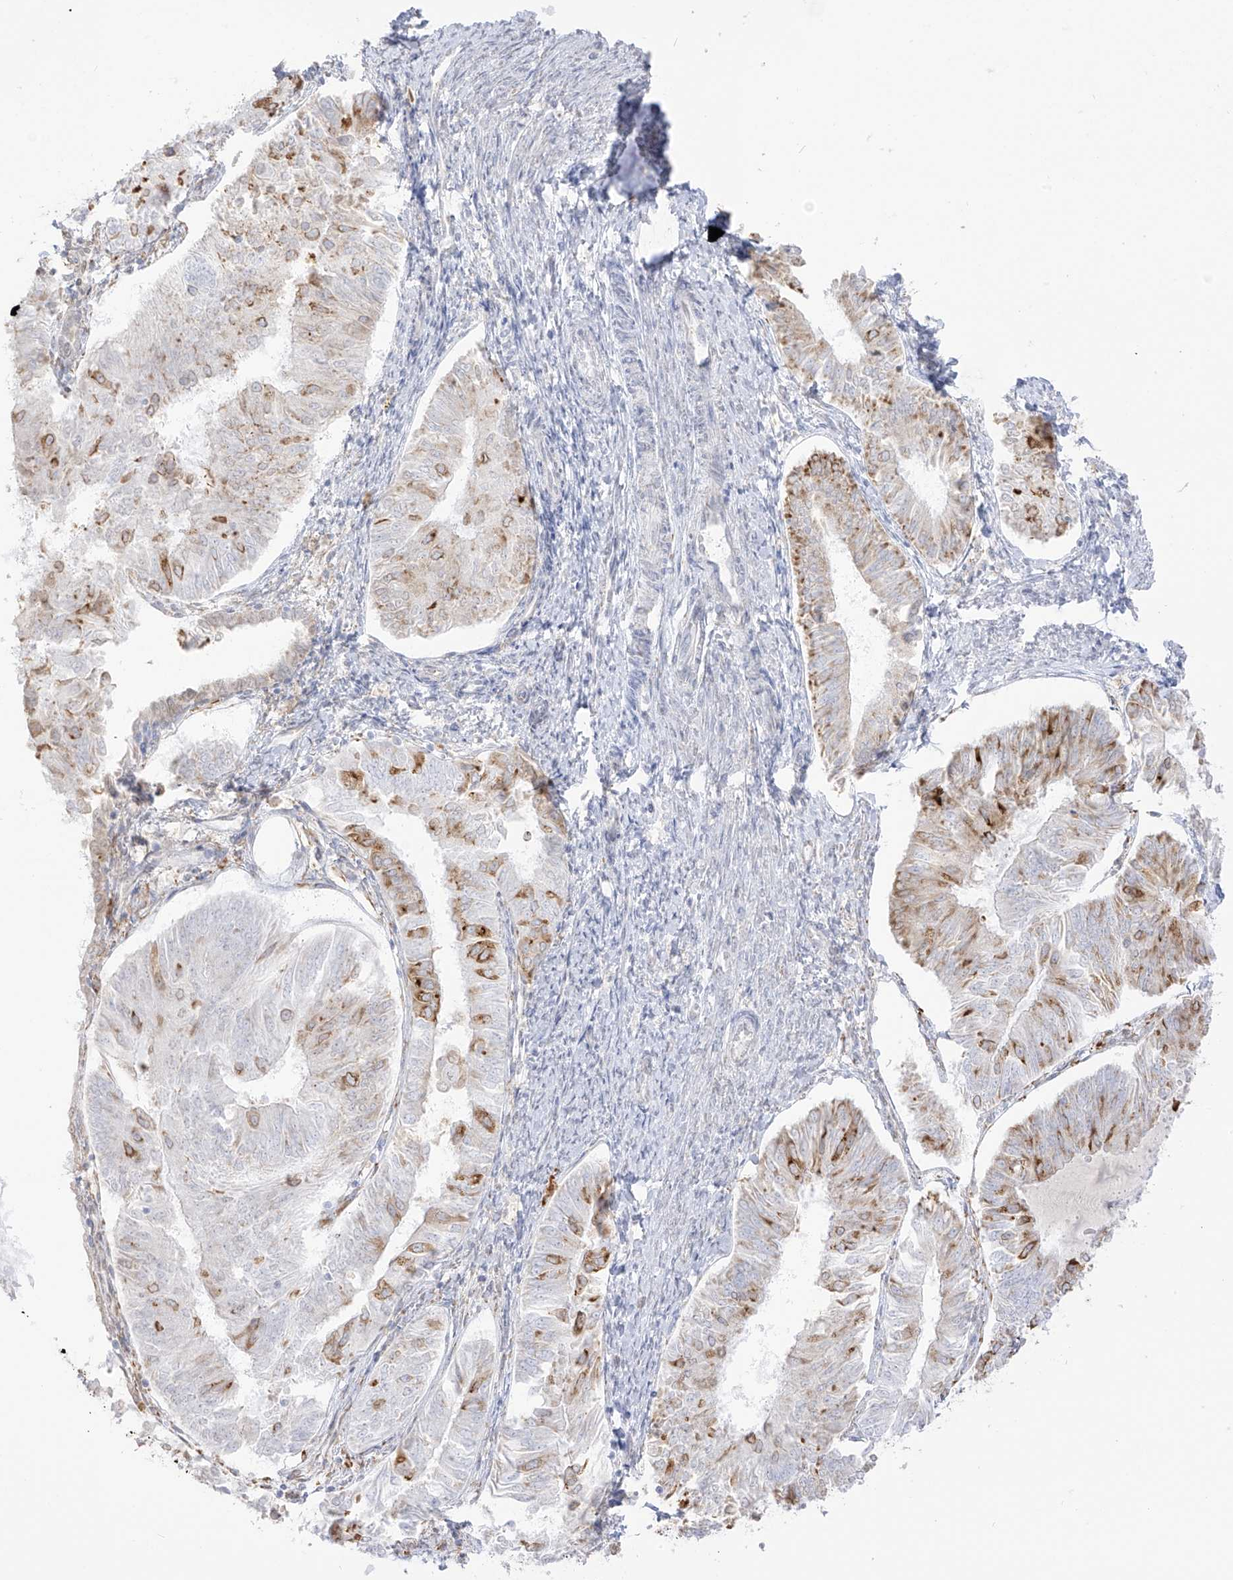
{"staining": {"intensity": "moderate", "quantity": "<25%", "location": "cytoplasmic/membranous"}, "tissue": "endometrial cancer", "cell_type": "Tumor cells", "image_type": "cancer", "snomed": [{"axis": "morphology", "description": "Adenocarcinoma, NOS"}, {"axis": "topography", "description": "Endometrium"}], "caption": "Endometrial cancer stained with a brown dye shows moderate cytoplasmic/membranous positive expression in about <25% of tumor cells.", "gene": "LRRC59", "patient": {"sex": "female", "age": 58}}